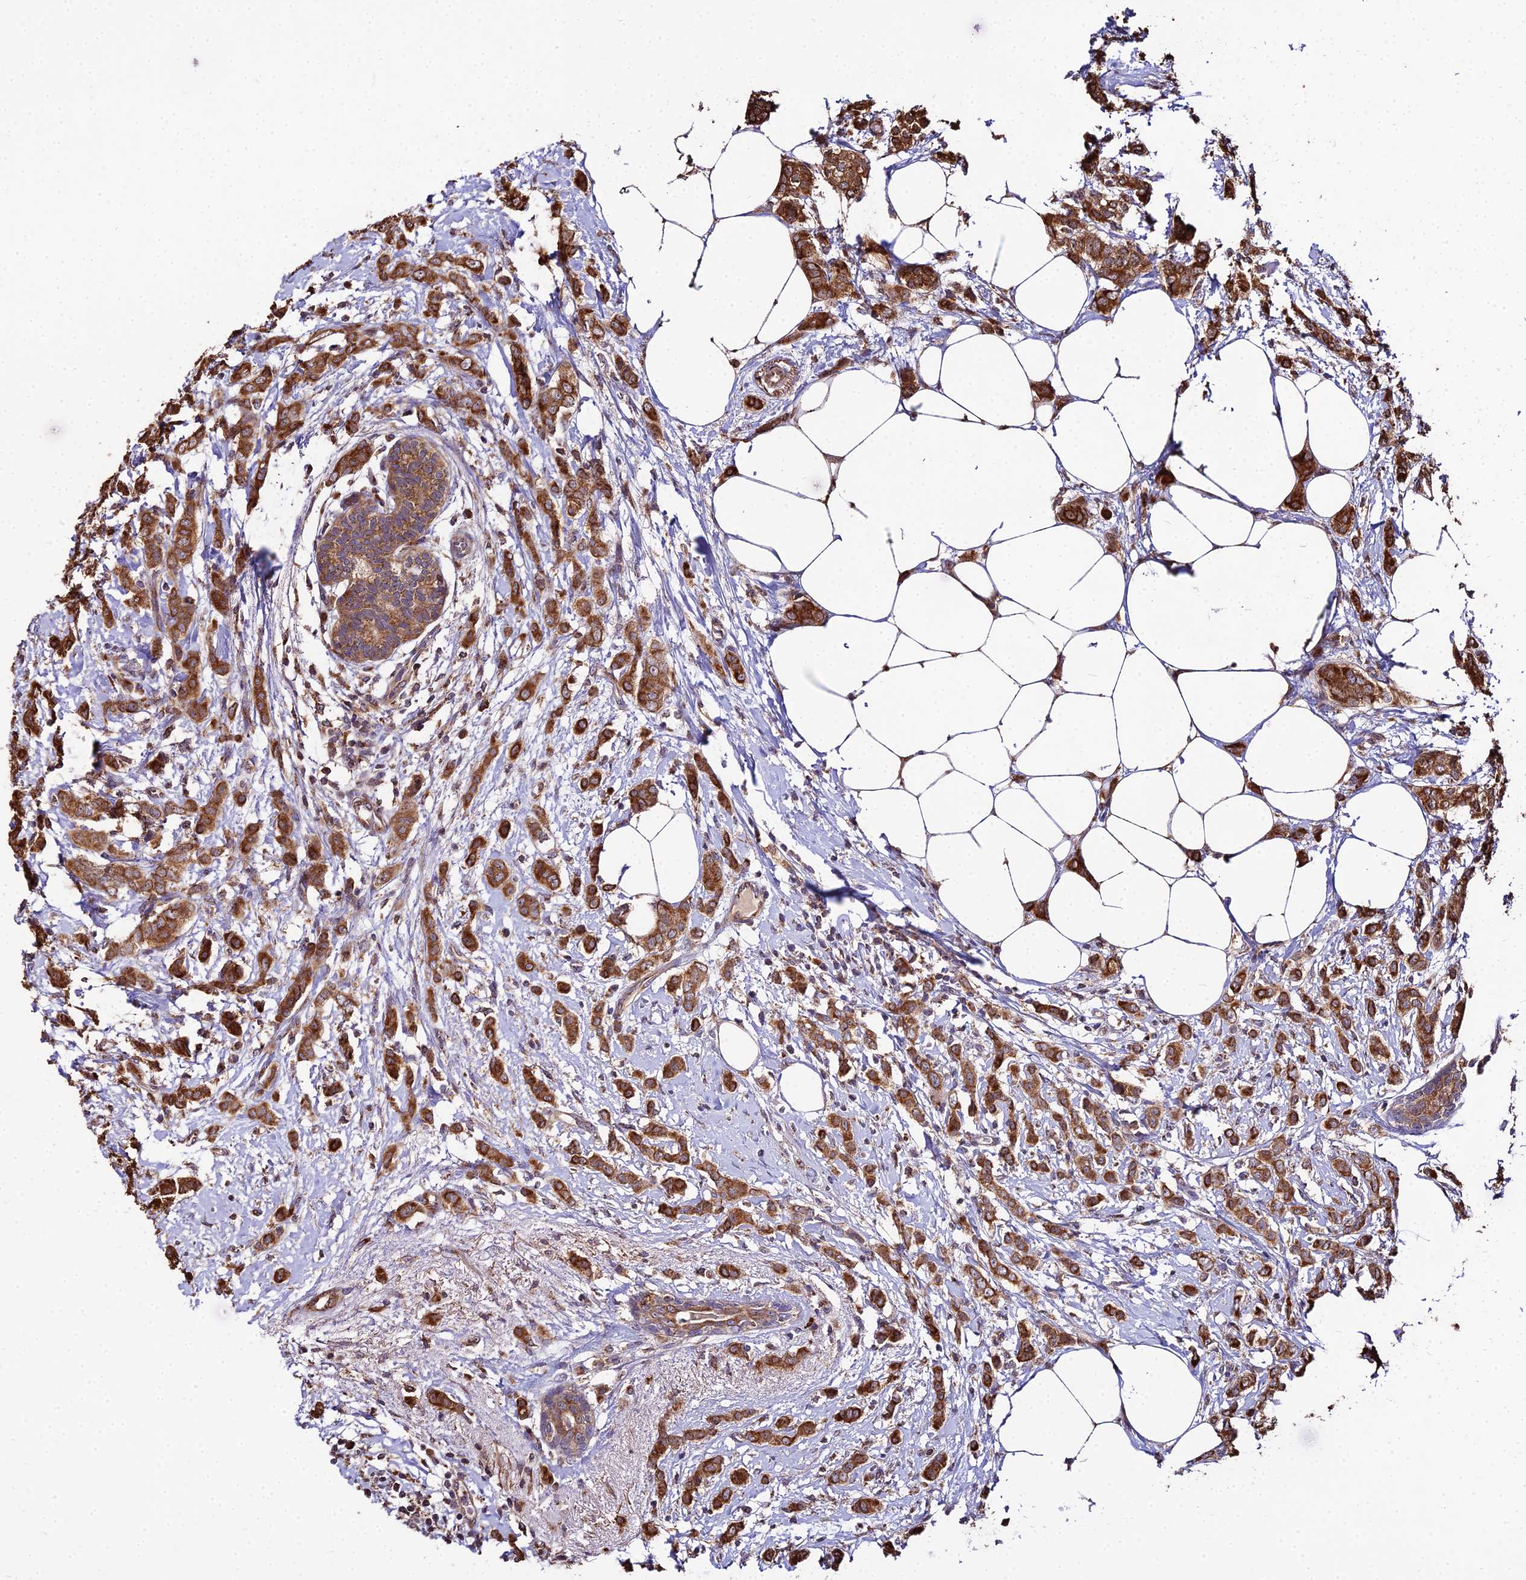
{"staining": {"intensity": "strong", "quantity": ">75%", "location": "cytoplasmic/membranous"}, "tissue": "breast cancer", "cell_type": "Tumor cells", "image_type": "cancer", "snomed": [{"axis": "morphology", "description": "Duct carcinoma"}, {"axis": "topography", "description": "Breast"}], "caption": "Breast cancer (invasive ductal carcinoma) stained for a protein shows strong cytoplasmic/membranous positivity in tumor cells.", "gene": "PEX19", "patient": {"sex": "female", "age": 72}}